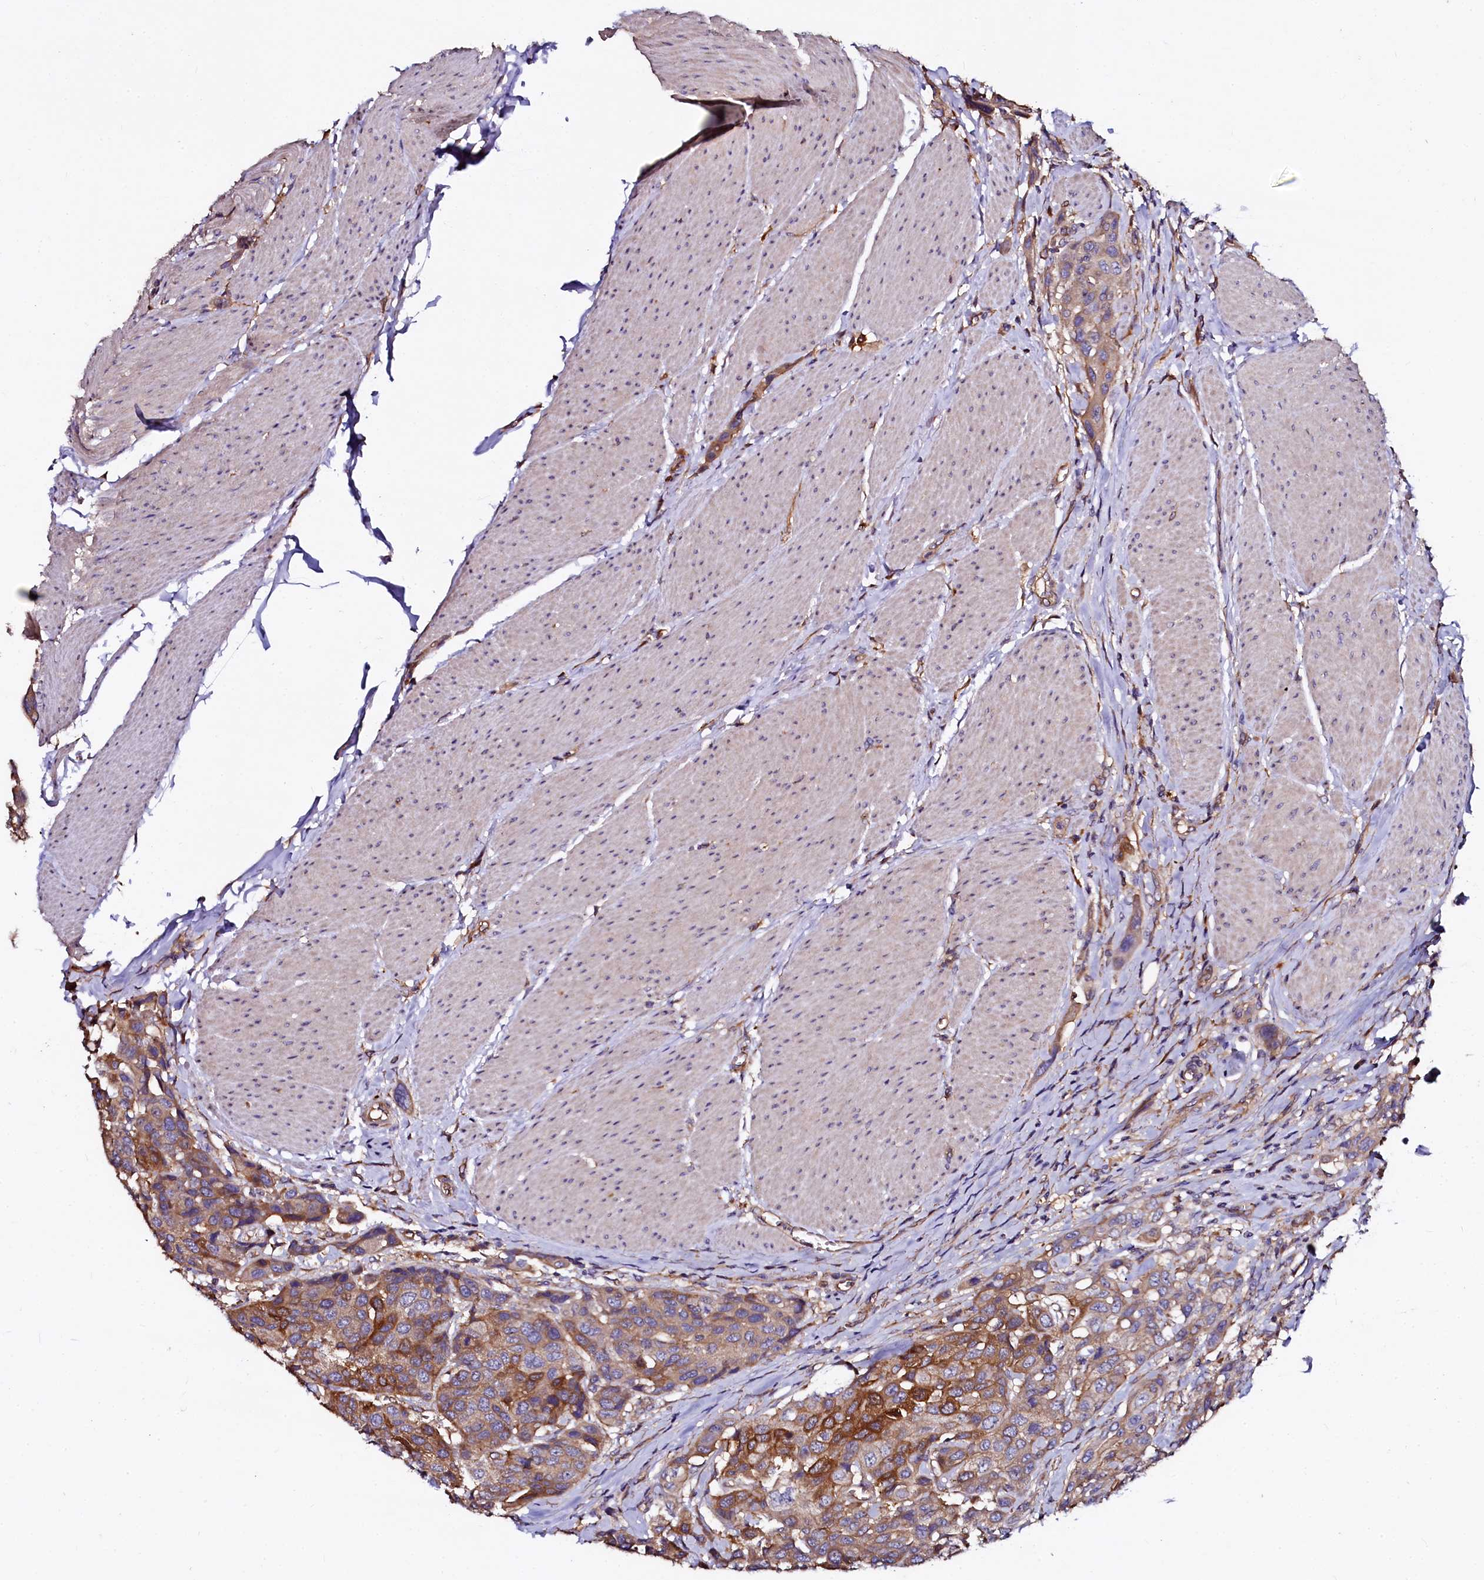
{"staining": {"intensity": "moderate", "quantity": ">75%", "location": "cytoplasmic/membranous"}, "tissue": "urothelial cancer", "cell_type": "Tumor cells", "image_type": "cancer", "snomed": [{"axis": "morphology", "description": "Urothelial carcinoma, High grade"}, {"axis": "topography", "description": "Urinary bladder"}], "caption": "Protein positivity by immunohistochemistry demonstrates moderate cytoplasmic/membranous staining in approximately >75% of tumor cells in high-grade urothelial carcinoma.", "gene": "APPL2", "patient": {"sex": "male", "age": 50}}